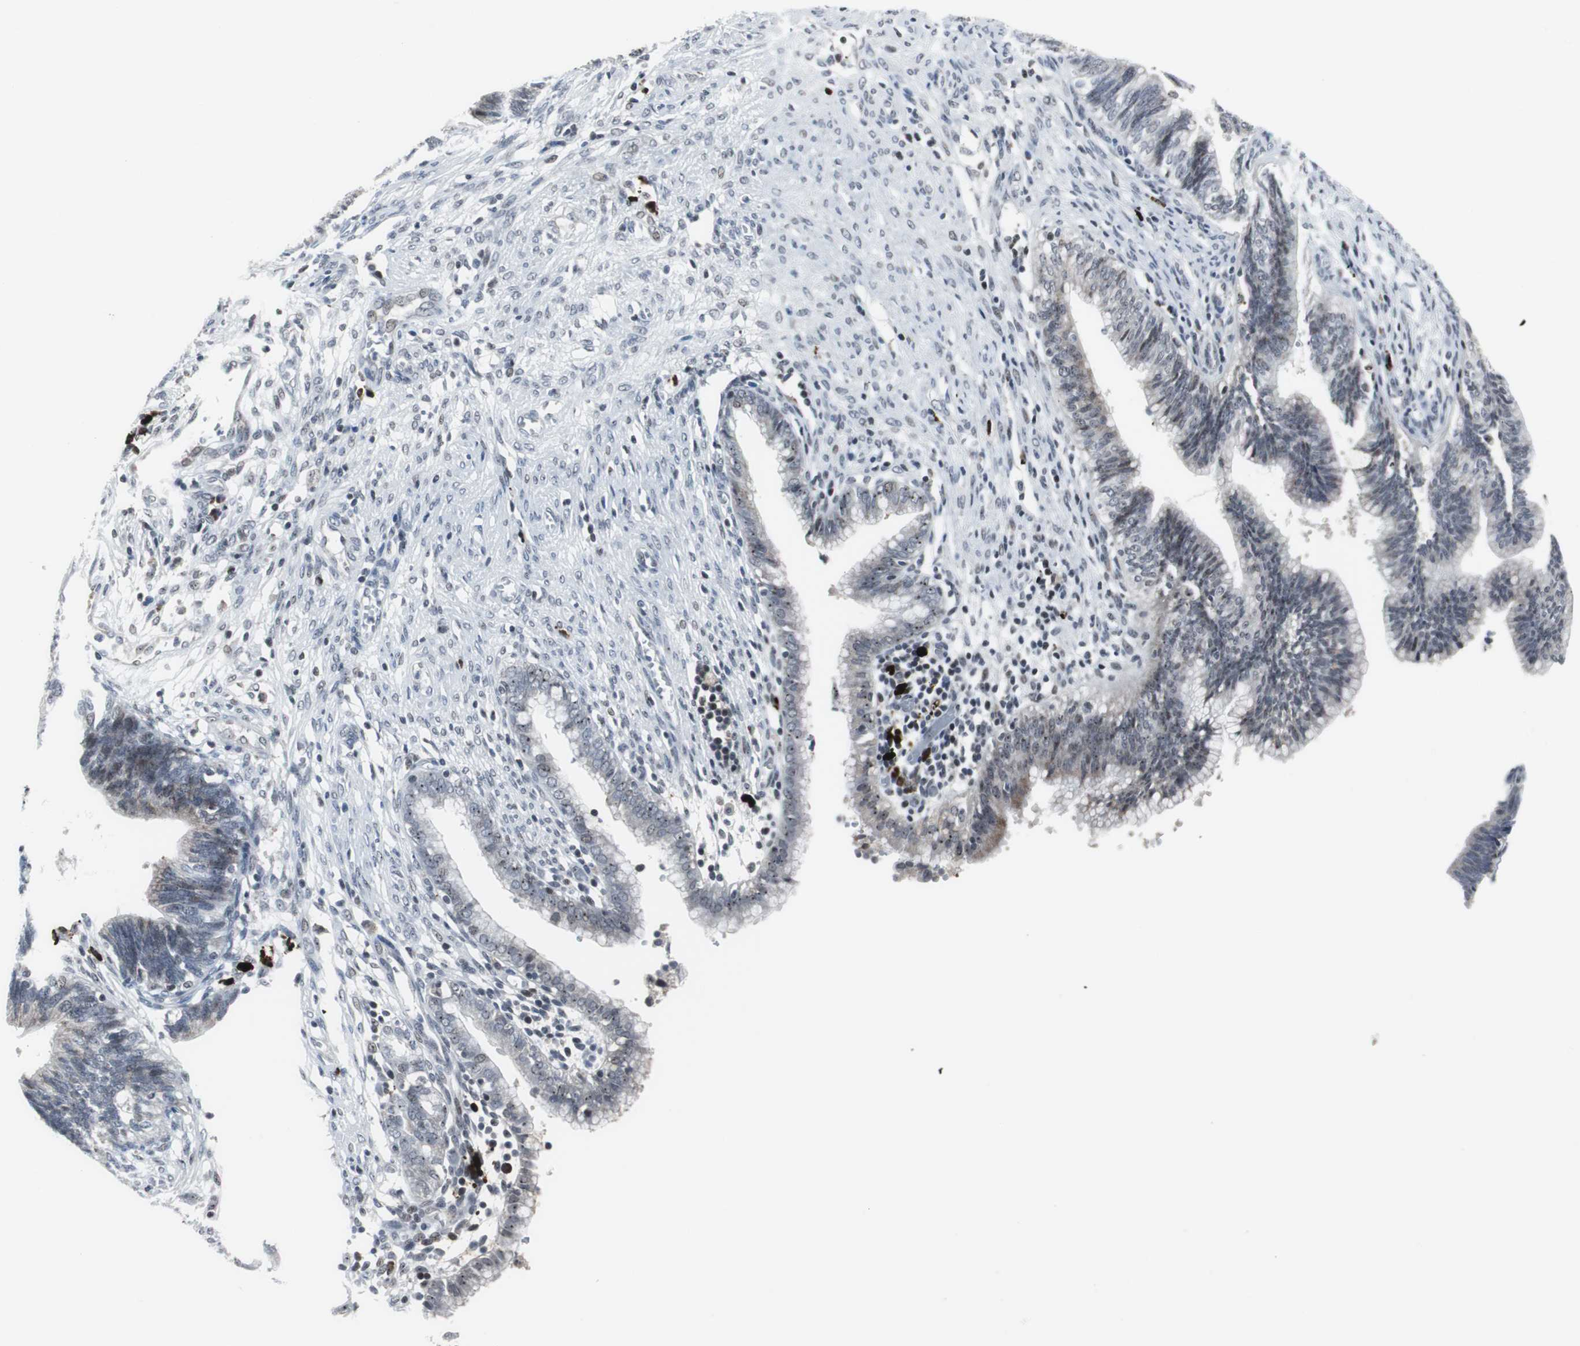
{"staining": {"intensity": "weak", "quantity": "<25%", "location": "nuclear"}, "tissue": "cervical cancer", "cell_type": "Tumor cells", "image_type": "cancer", "snomed": [{"axis": "morphology", "description": "Adenocarcinoma, NOS"}, {"axis": "topography", "description": "Cervix"}], "caption": "Human cervical adenocarcinoma stained for a protein using IHC exhibits no expression in tumor cells.", "gene": "DOK1", "patient": {"sex": "female", "age": 44}}